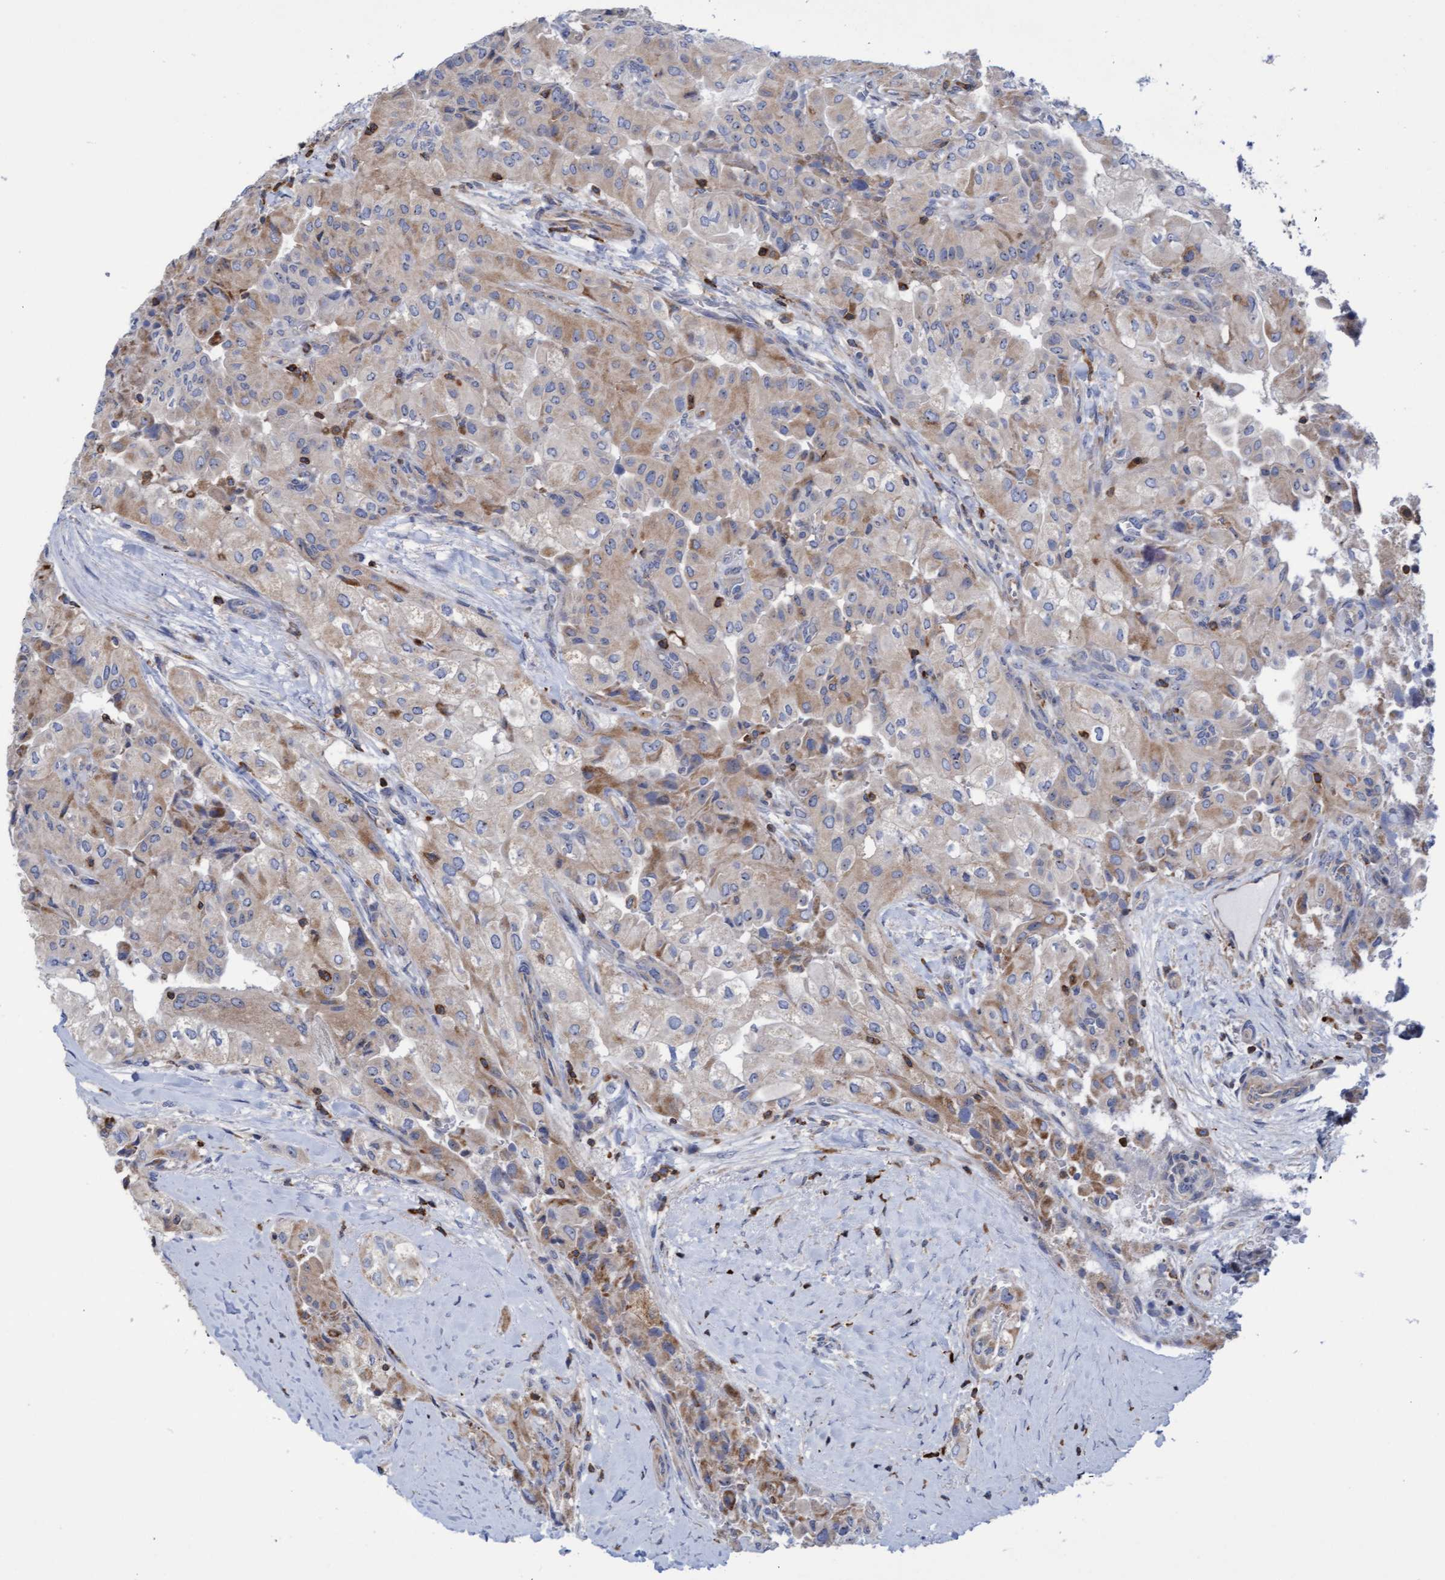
{"staining": {"intensity": "weak", "quantity": ">75%", "location": "cytoplasmic/membranous"}, "tissue": "thyroid cancer", "cell_type": "Tumor cells", "image_type": "cancer", "snomed": [{"axis": "morphology", "description": "Papillary adenocarcinoma, NOS"}, {"axis": "topography", "description": "Thyroid gland"}], "caption": "A photomicrograph of human thyroid papillary adenocarcinoma stained for a protein exhibits weak cytoplasmic/membranous brown staining in tumor cells.", "gene": "FNBP1", "patient": {"sex": "female", "age": 59}}